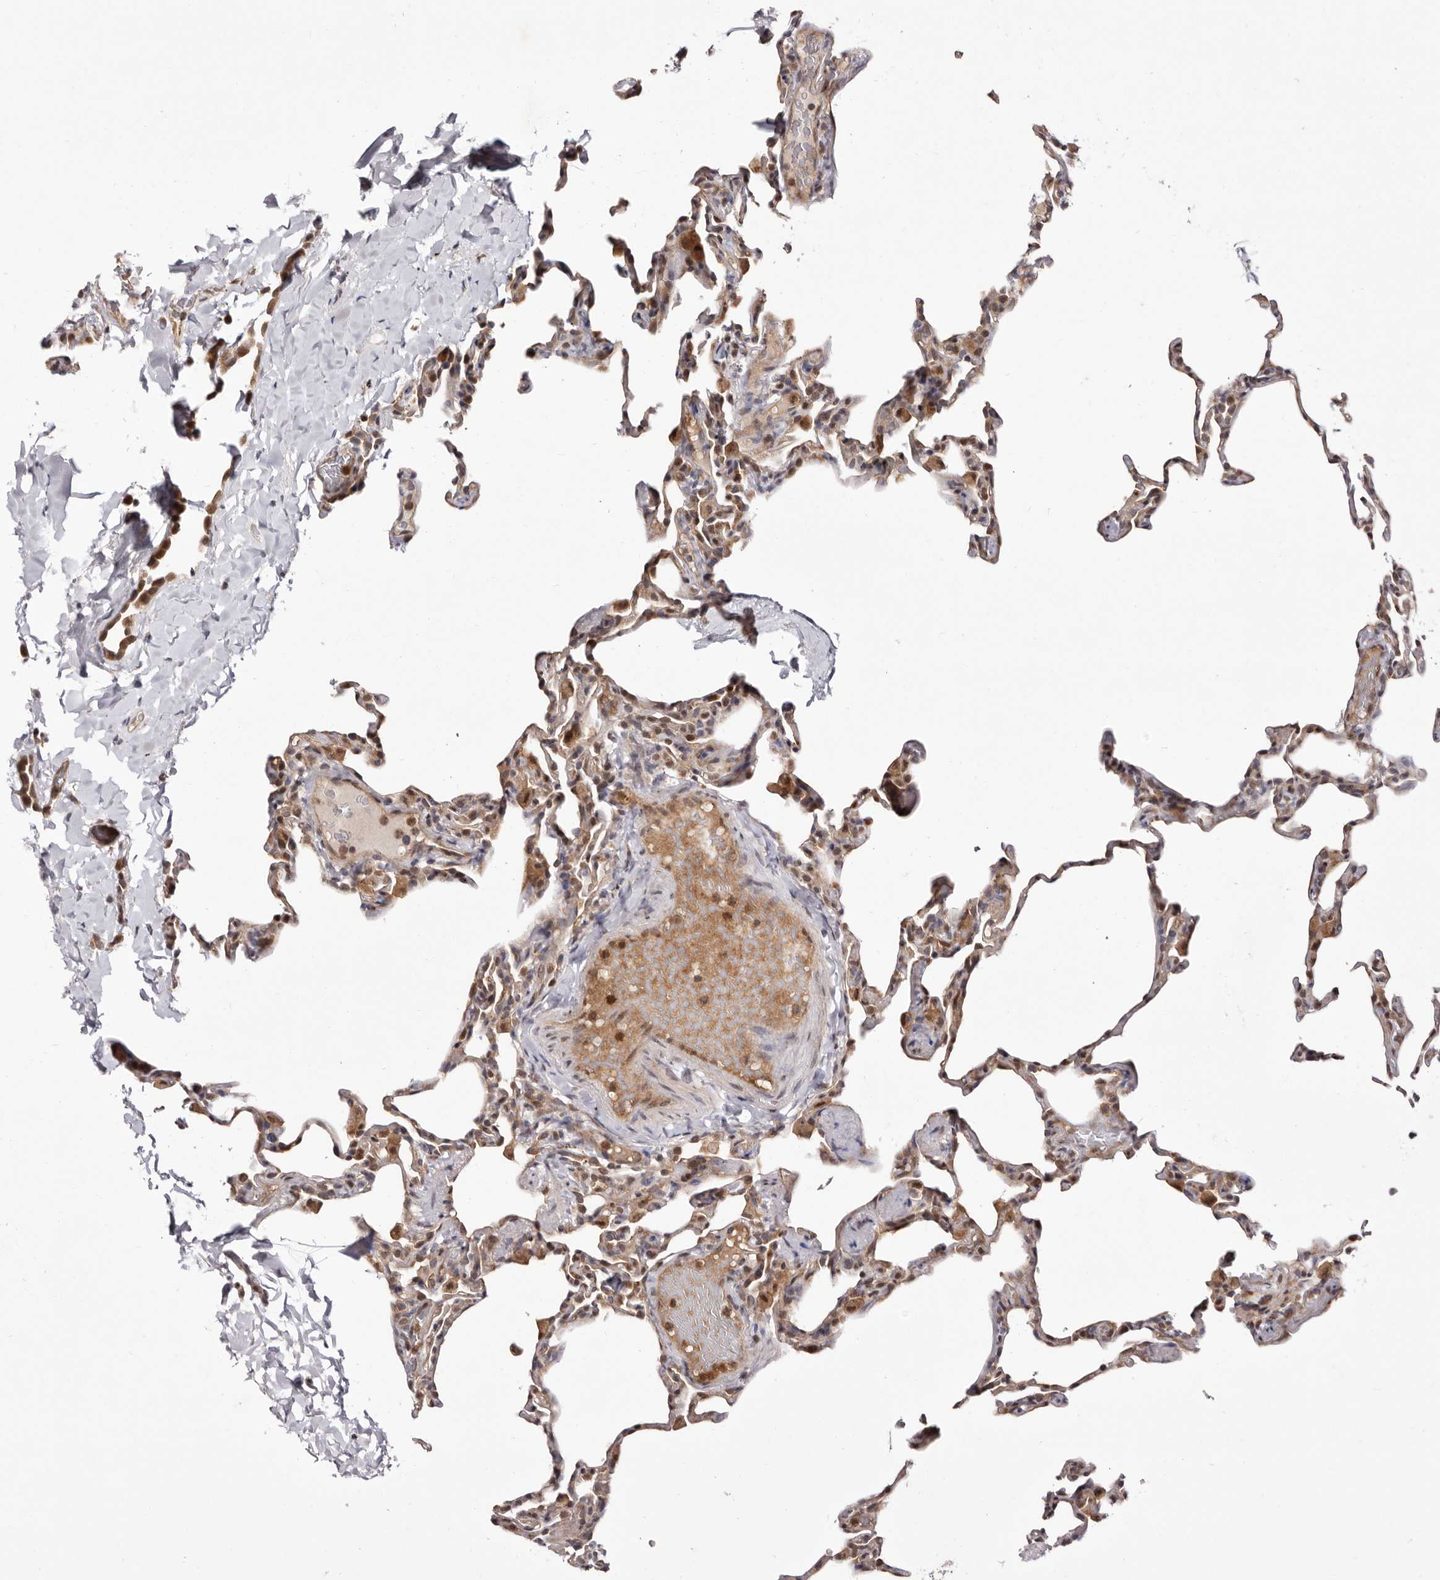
{"staining": {"intensity": "moderate", "quantity": "<25%", "location": "cytoplasmic/membranous"}, "tissue": "lung", "cell_type": "Alveolar cells", "image_type": "normal", "snomed": [{"axis": "morphology", "description": "Normal tissue, NOS"}, {"axis": "topography", "description": "Lung"}], "caption": "Lung stained with immunohistochemistry exhibits moderate cytoplasmic/membranous expression in approximately <25% of alveolar cells. Nuclei are stained in blue.", "gene": "GLRX3", "patient": {"sex": "male", "age": 20}}